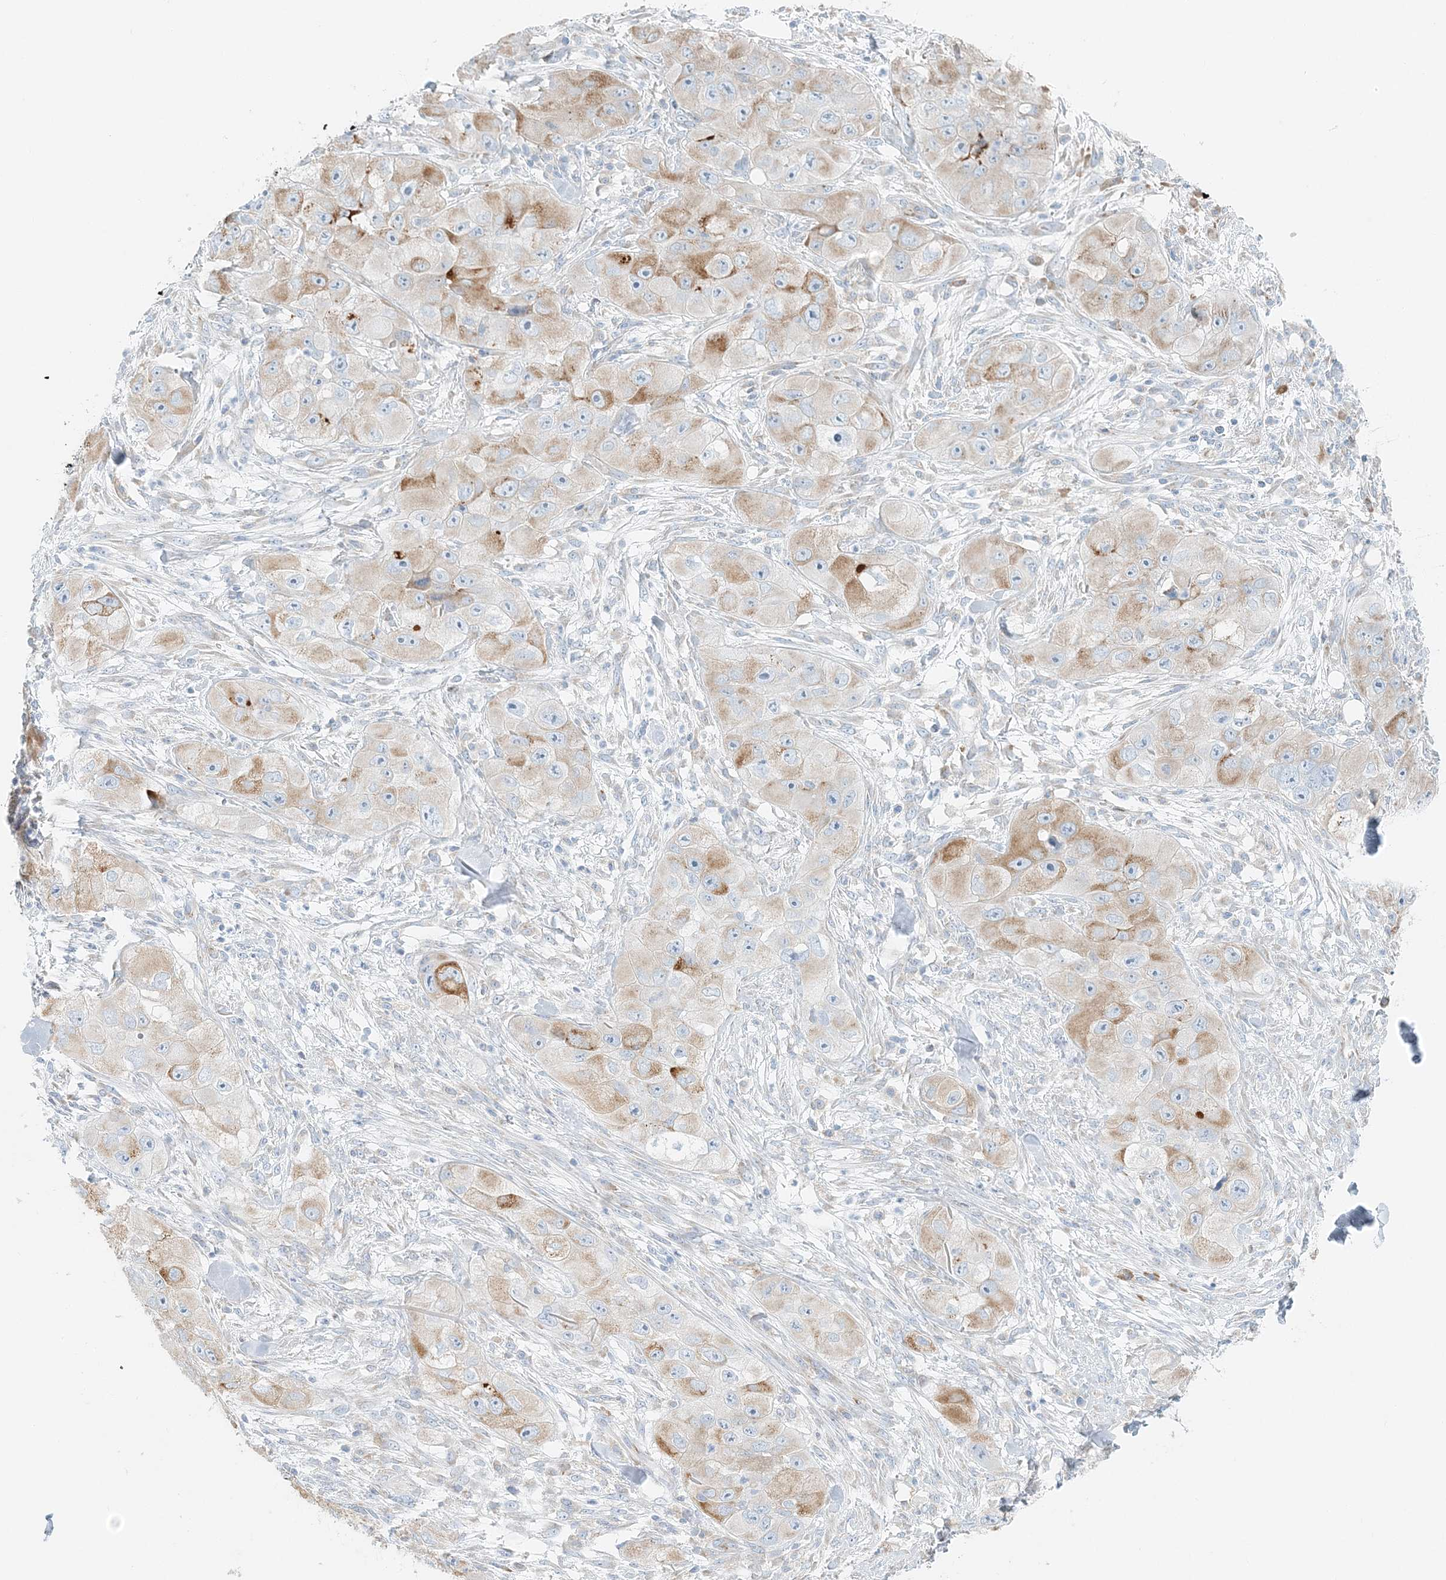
{"staining": {"intensity": "moderate", "quantity": "25%-75%", "location": "cytoplasmic/membranous"}, "tissue": "skin cancer", "cell_type": "Tumor cells", "image_type": "cancer", "snomed": [{"axis": "morphology", "description": "Squamous cell carcinoma, NOS"}, {"axis": "topography", "description": "Skin"}, {"axis": "topography", "description": "Subcutis"}], "caption": "The micrograph demonstrates immunohistochemical staining of squamous cell carcinoma (skin). There is moderate cytoplasmic/membranous positivity is identified in about 25%-75% of tumor cells. The staining was performed using DAB to visualize the protein expression in brown, while the nuclei were stained in blue with hematoxylin (Magnification: 20x).", "gene": "STK11IP", "patient": {"sex": "male", "age": 73}}